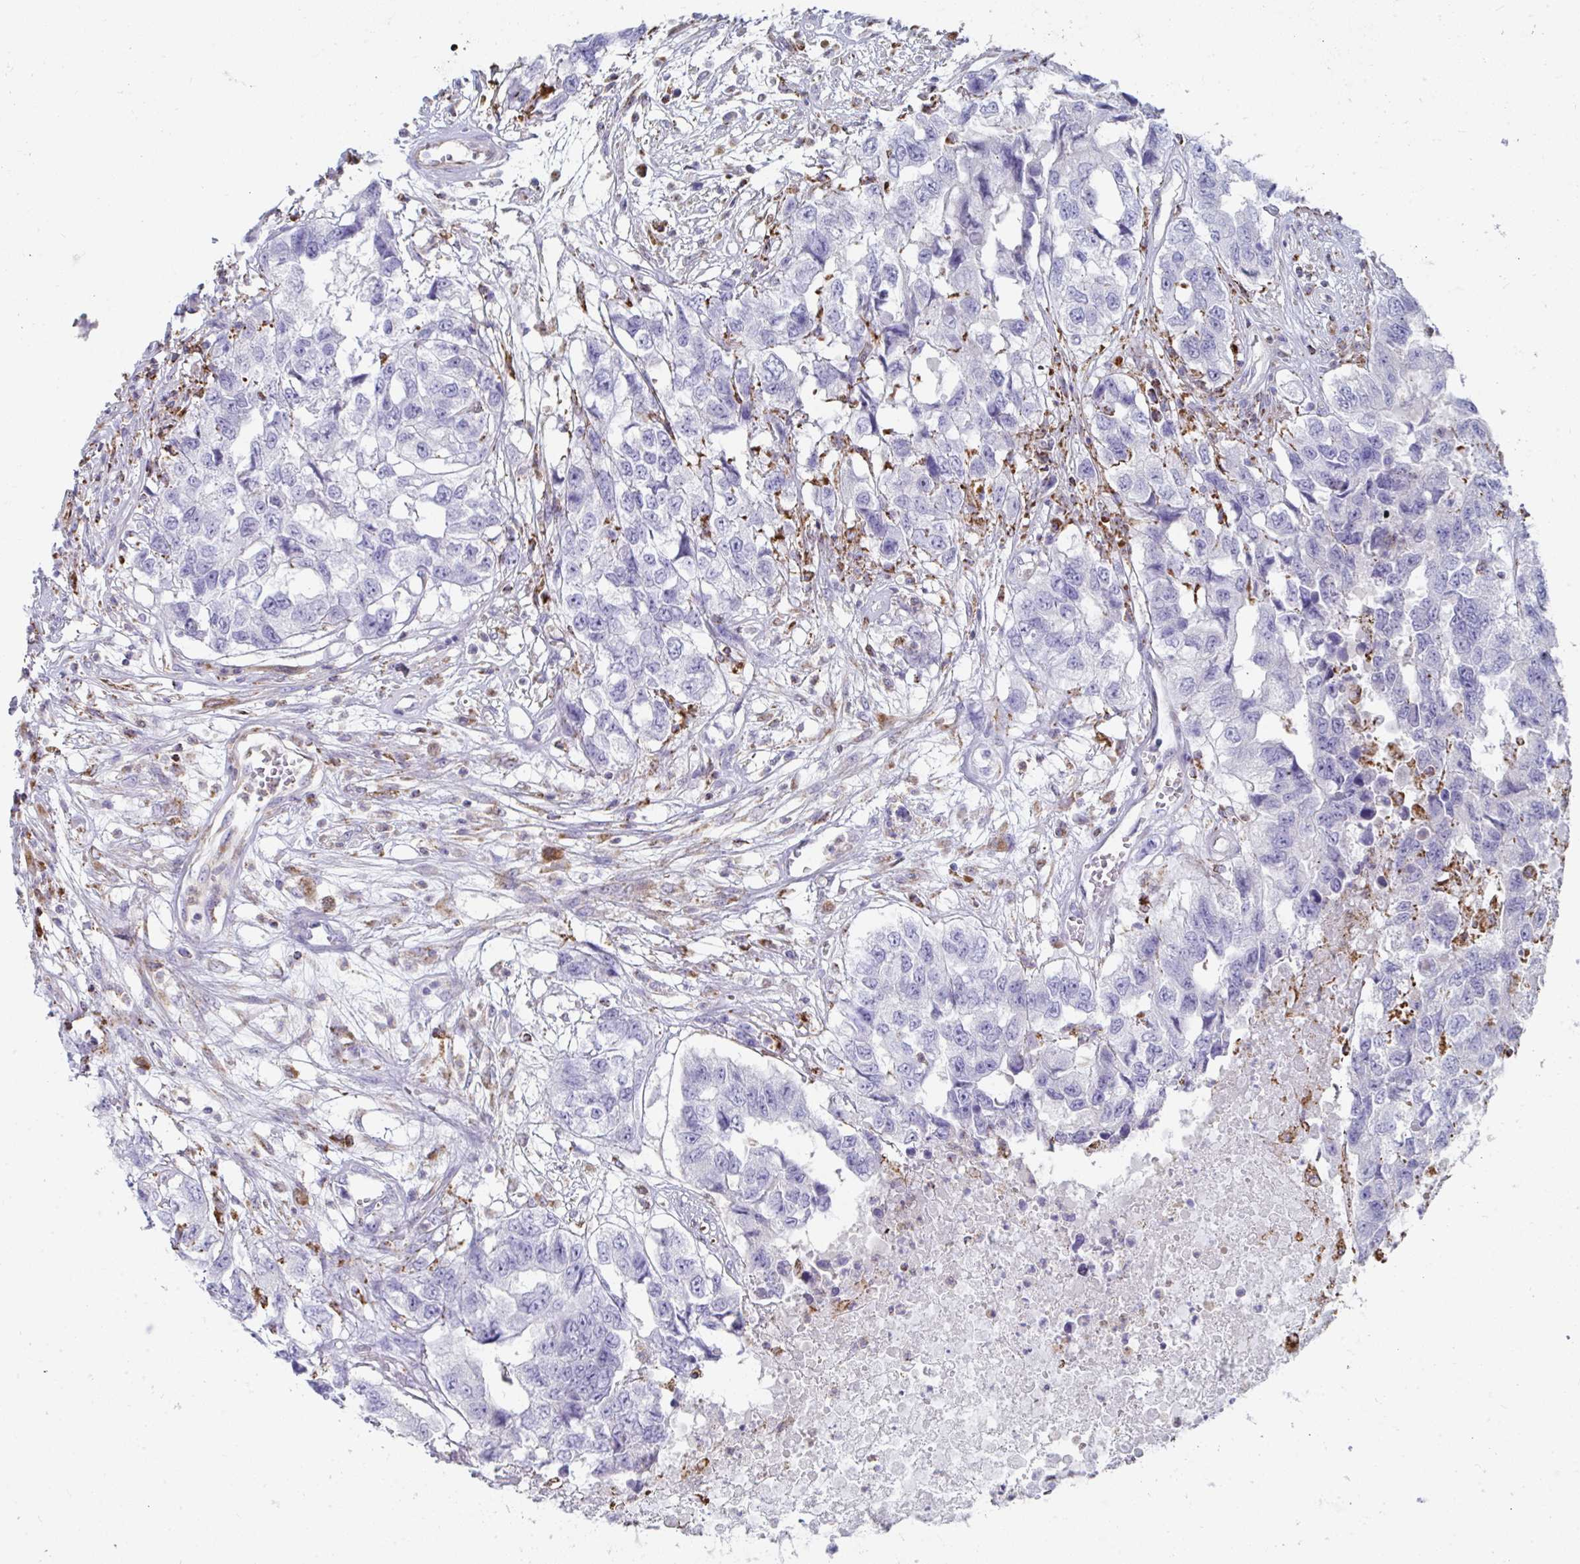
{"staining": {"intensity": "negative", "quantity": "none", "location": "none"}, "tissue": "testis cancer", "cell_type": "Tumor cells", "image_type": "cancer", "snomed": [{"axis": "morphology", "description": "Carcinoma, Embryonal, NOS"}, {"axis": "topography", "description": "Testis"}], "caption": "Immunohistochemistry photomicrograph of neoplastic tissue: testis embryonal carcinoma stained with DAB (3,3'-diaminobenzidine) shows no significant protein staining in tumor cells.", "gene": "MGAM2", "patient": {"sex": "male", "age": 83}}